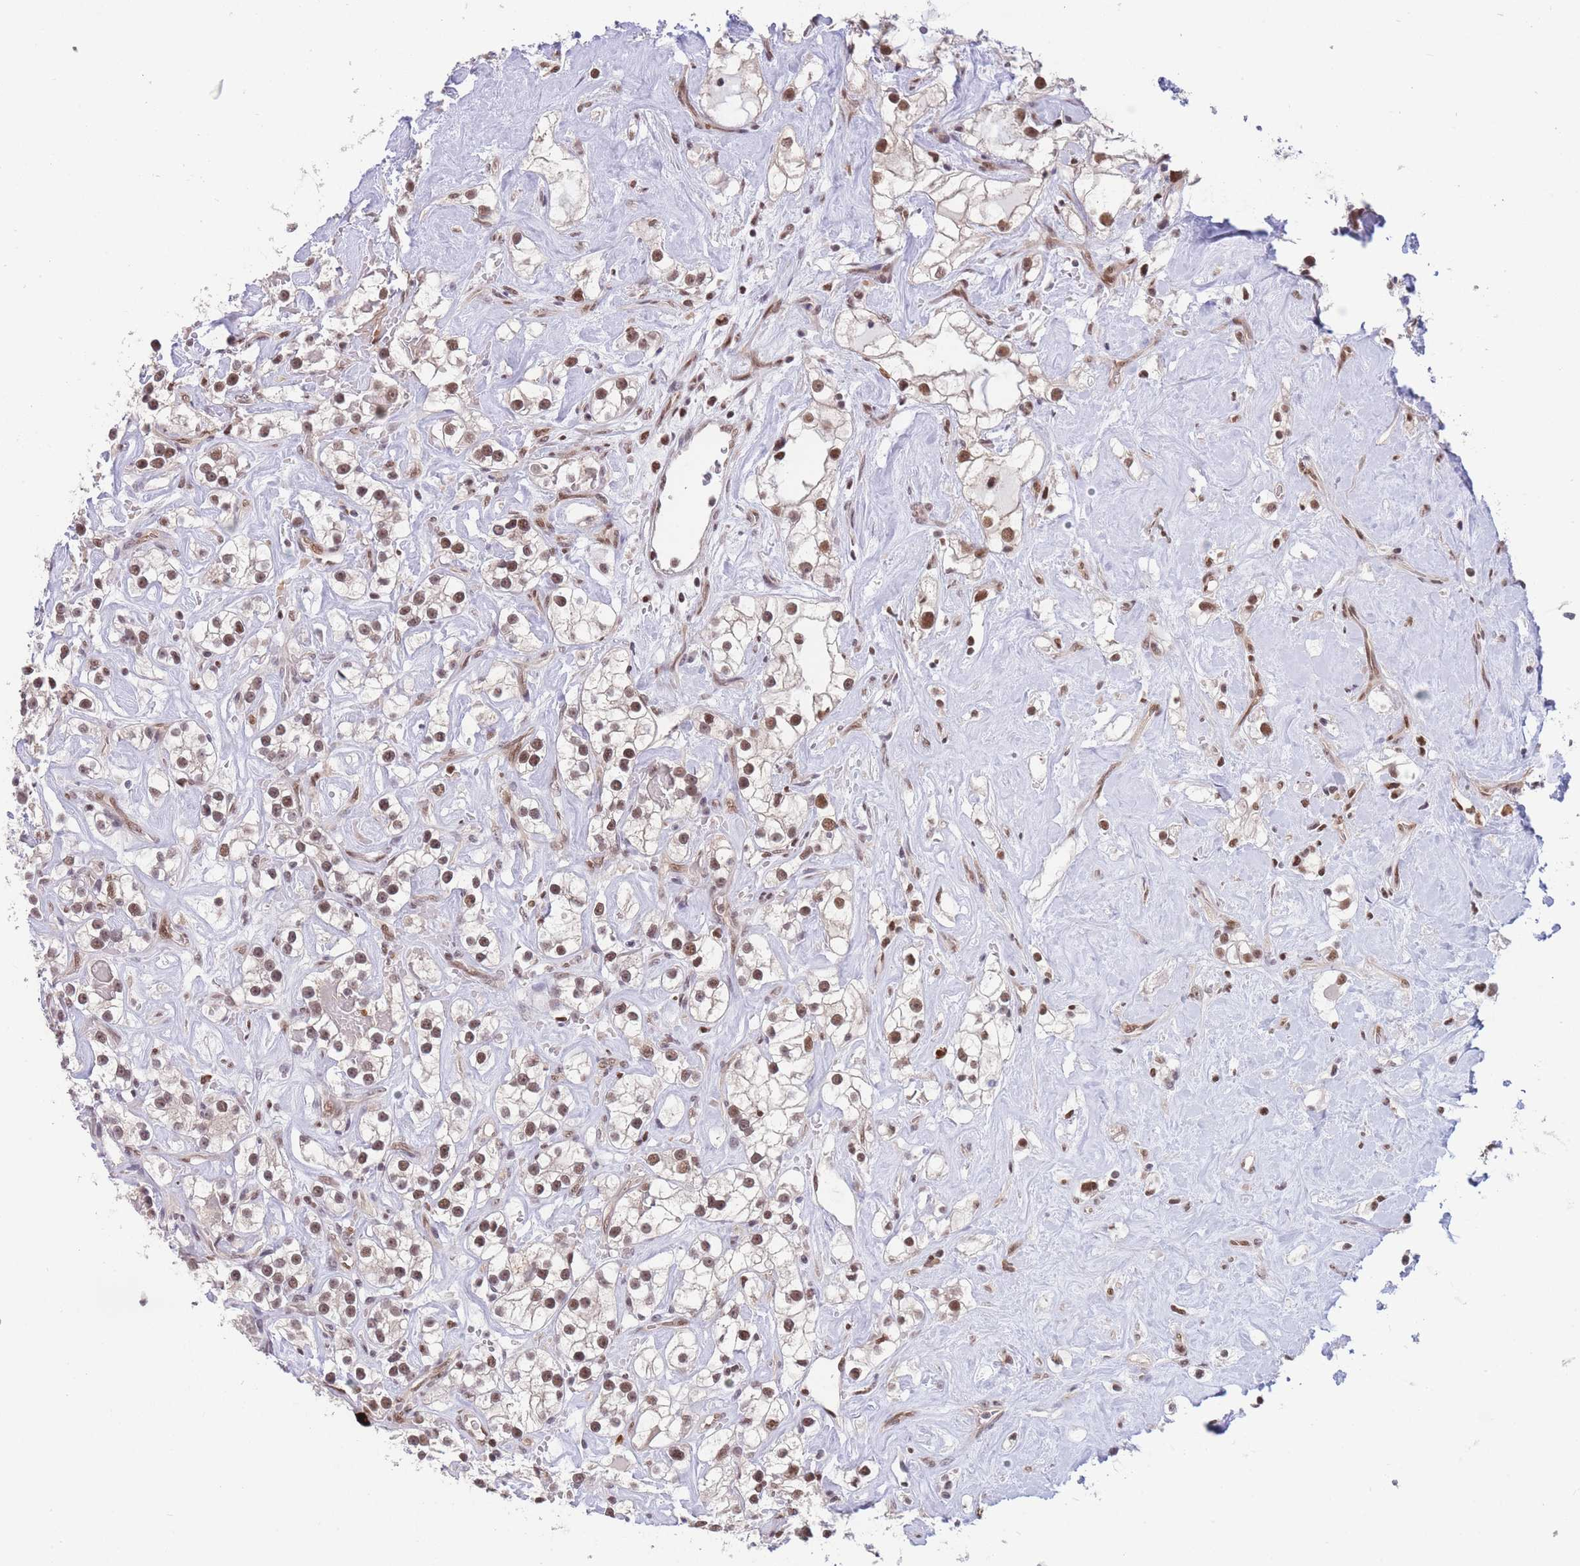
{"staining": {"intensity": "moderate", "quantity": ">75%", "location": "nuclear"}, "tissue": "renal cancer", "cell_type": "Tumor cells", "image_type": "cancer", "snomed": [{"axis": "morphology", "description": "Adenocarcinoma, NOS"}, {"axis": "topography", "description": "Kidney"}], "caption": "This image reveals immunohistochemistry staining of renal cancer (adenocarcinoma), with medium moderate nuclear positivity in about >75% of tumor cells.", "gene": "SMAD9", "patient": {"sex": "male", "age": 77}}